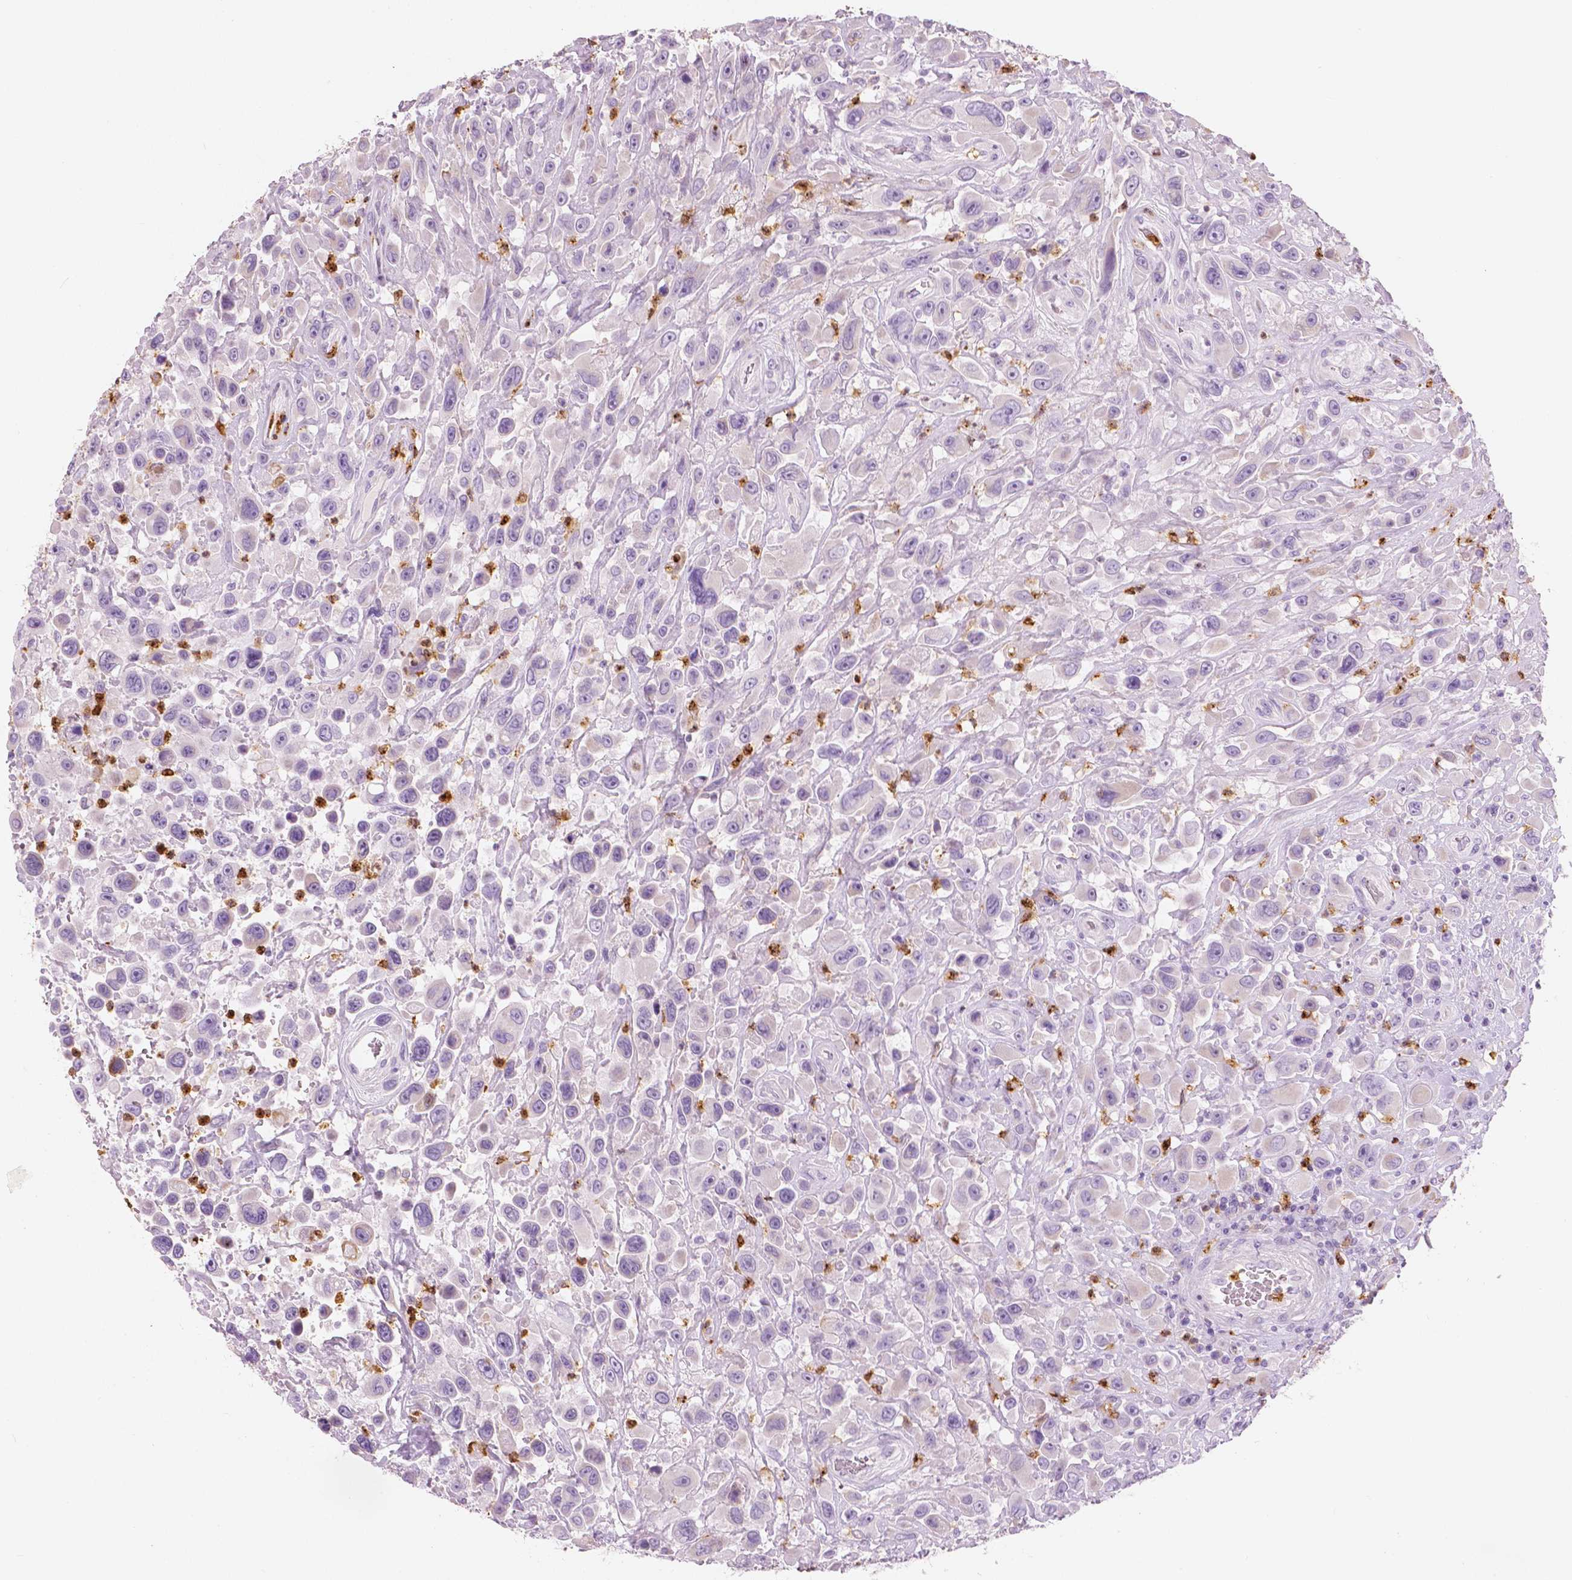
{"staining": {"intensity": "negative", "quantity": "none", "location": "none"}, "tissue": "urothelial cancer", "cell_type": "Tumor cells", "image_type": "cancer", "snomed": [{"axis": "morphology", "description": "Urothelial carcinoma, High grade"}, {"axis": "topography", "description": "Urinary bladder"}], "caption": "IHC photomicrograph of human high-grade urothelial carcinoma stained for a protein (brown), which exhibits no expression in tumor cells.", "gene": "CXCR2", "patient": {"sex": "male", "age": 53}}